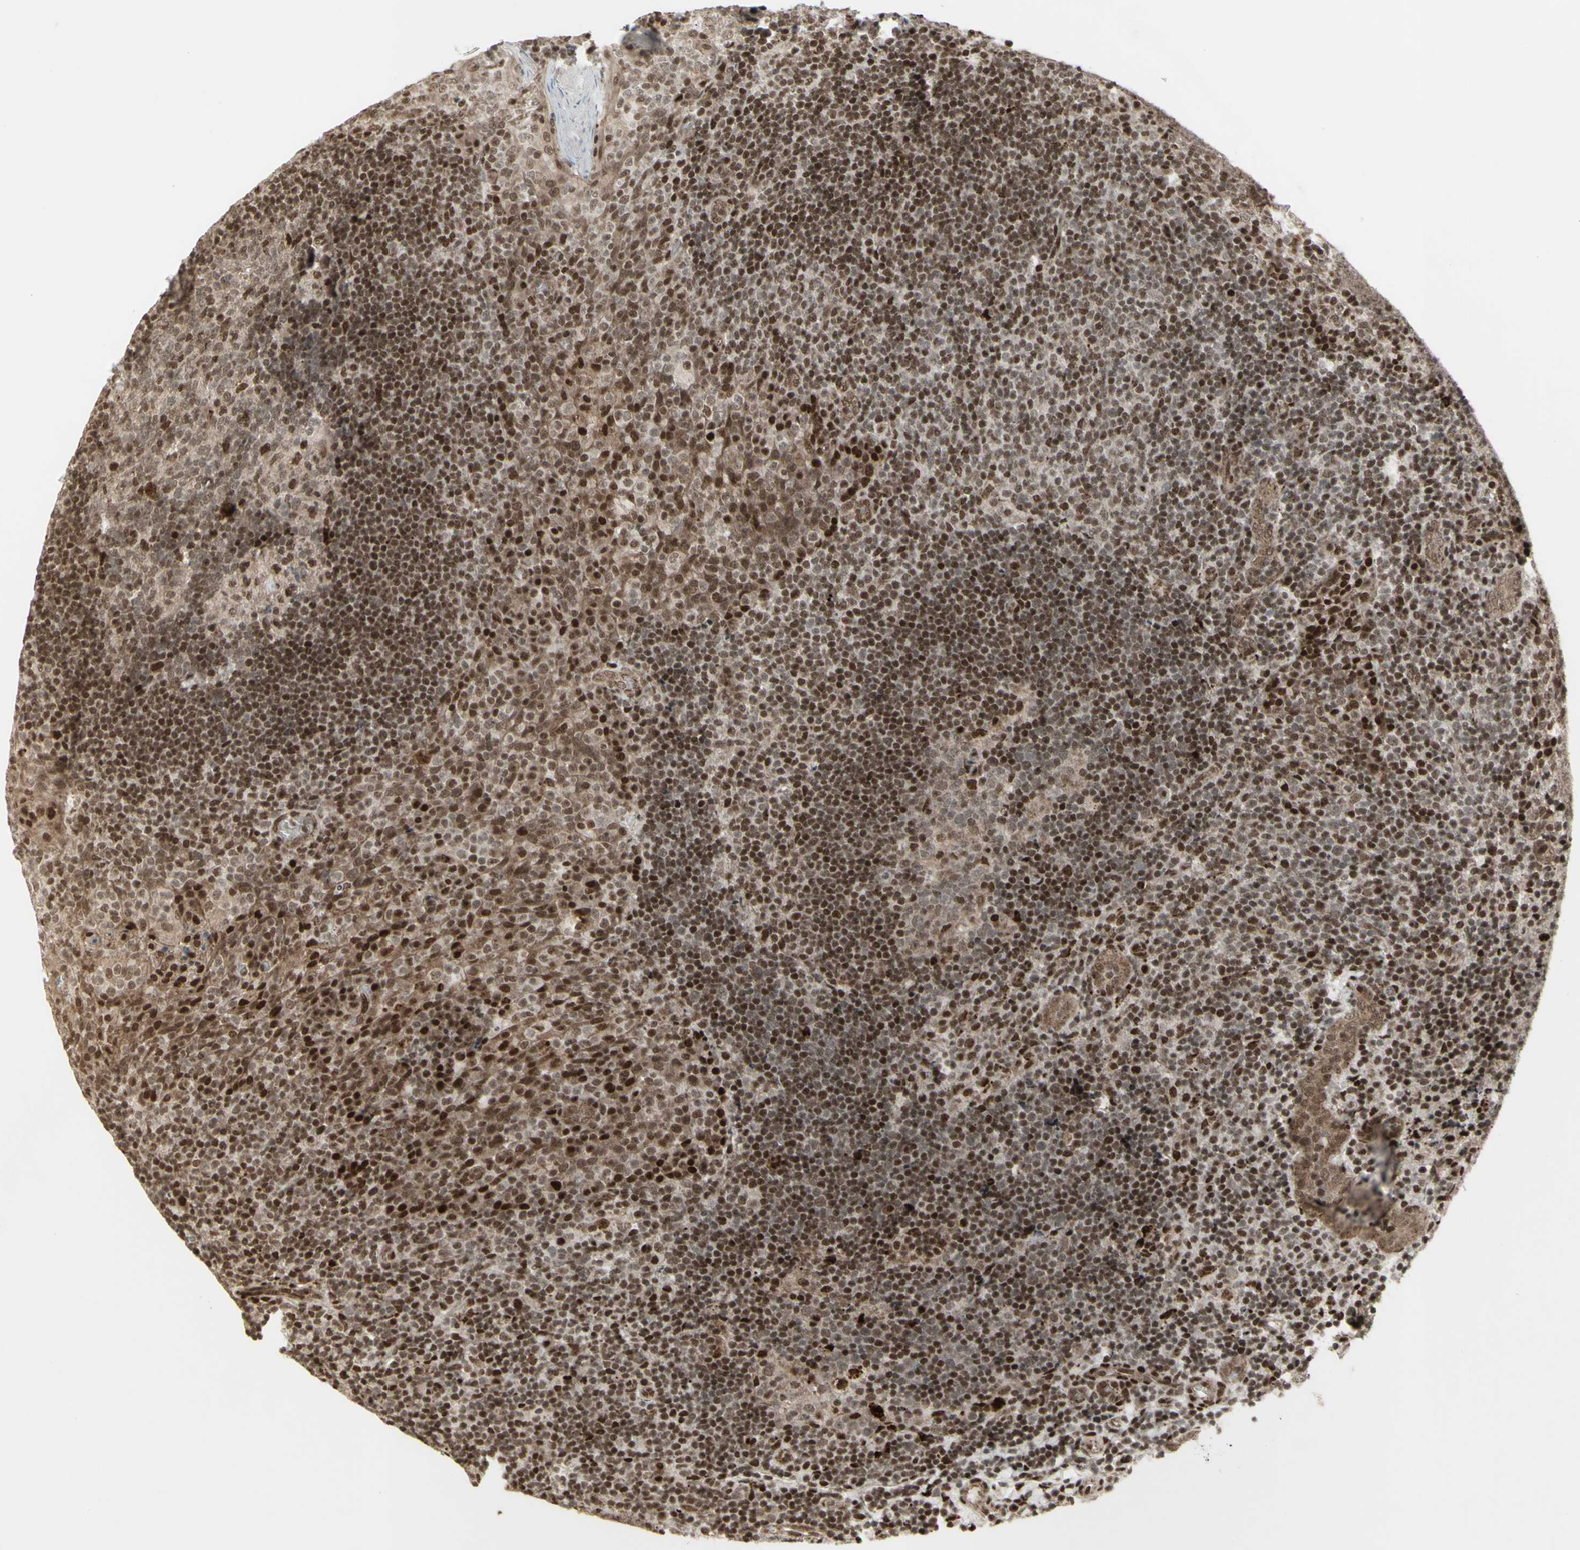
{"staining": {"intensity": "moderate", "quantity": ">75%", "location": "nuclear"}, "tissue": "tonsil", "cell_type": "Germinal center cells", "image_type": "normal", "snomed": [{"axis": "morphology", "description": "Normal tissue, NOS"}, {"axis": "topography", "description": "Tonsil"}], "caption": "A brown stain labels moderate nuclear positivity of a protein in germinal center cells of benign human tonsil.", "gene": "CBX1", "patient": {"sex": "male", "age": 17}}